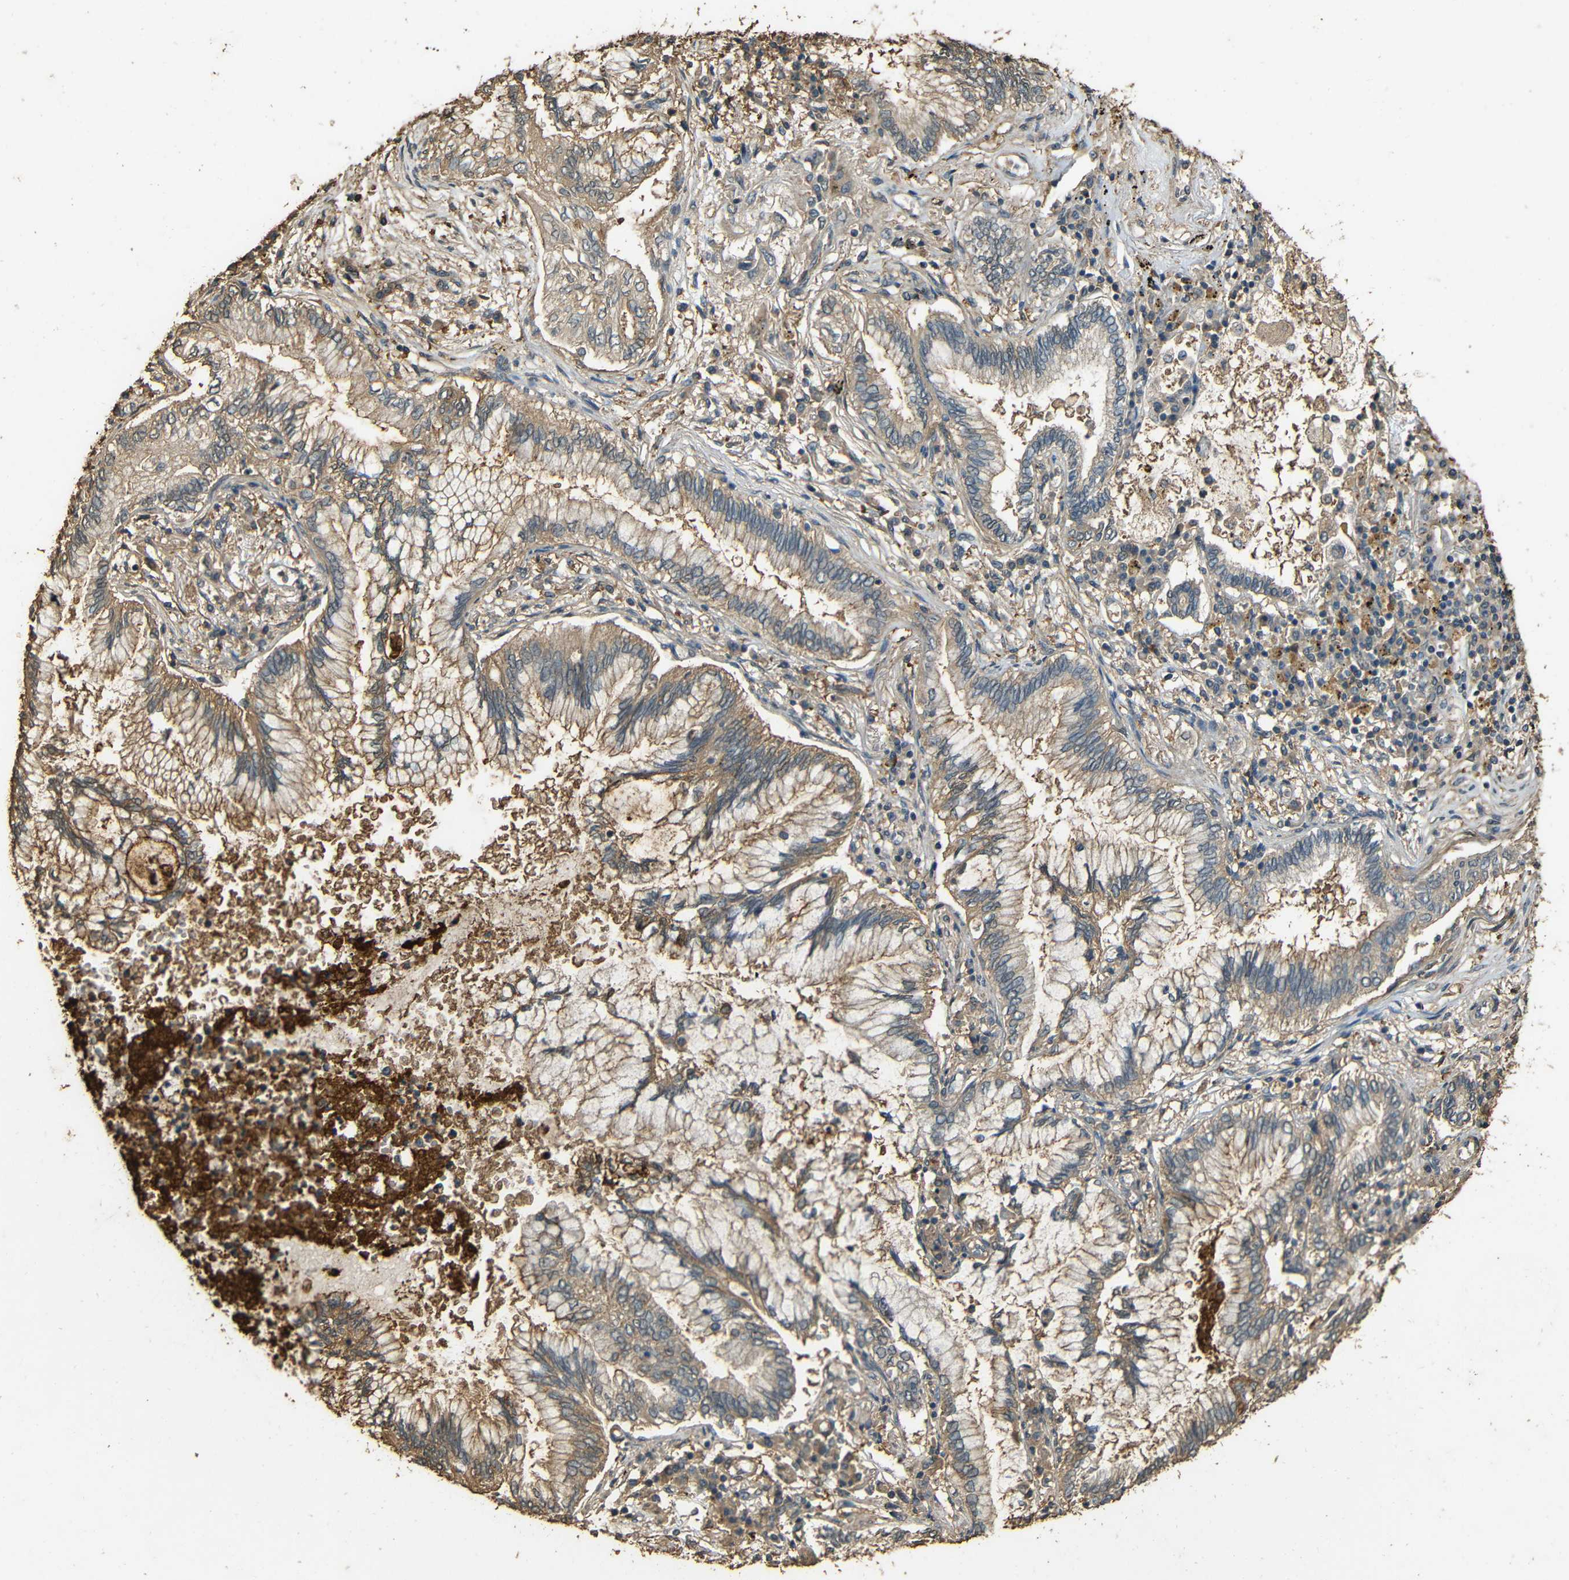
{"staining": {"intensity": "moderate", "quantity": ">75%", "location": "cytoplasmic/membranous"}, "tissue": "lung cancer", "cell_type": "Tumor cells", "image_type": "cancer", "snomed": [{"axis": "morphology", "description": "Normal tissue, NOS"}, {"axis": "morphology", "description": "Adenocarcinoma, NOS"}, {"axis": "topography", "description": "Bronchus"}, {"axis": "topography", "description": "Lung"}], "caption": "Human lung cancer (adenocarcinoma) stained with a brown dye reveals moderate cytoplasmic/membranous positive expression in approximately >75% of tumor cells.", "gene": "PDE5A", "patient": {"sex": "female", "age": 70}}